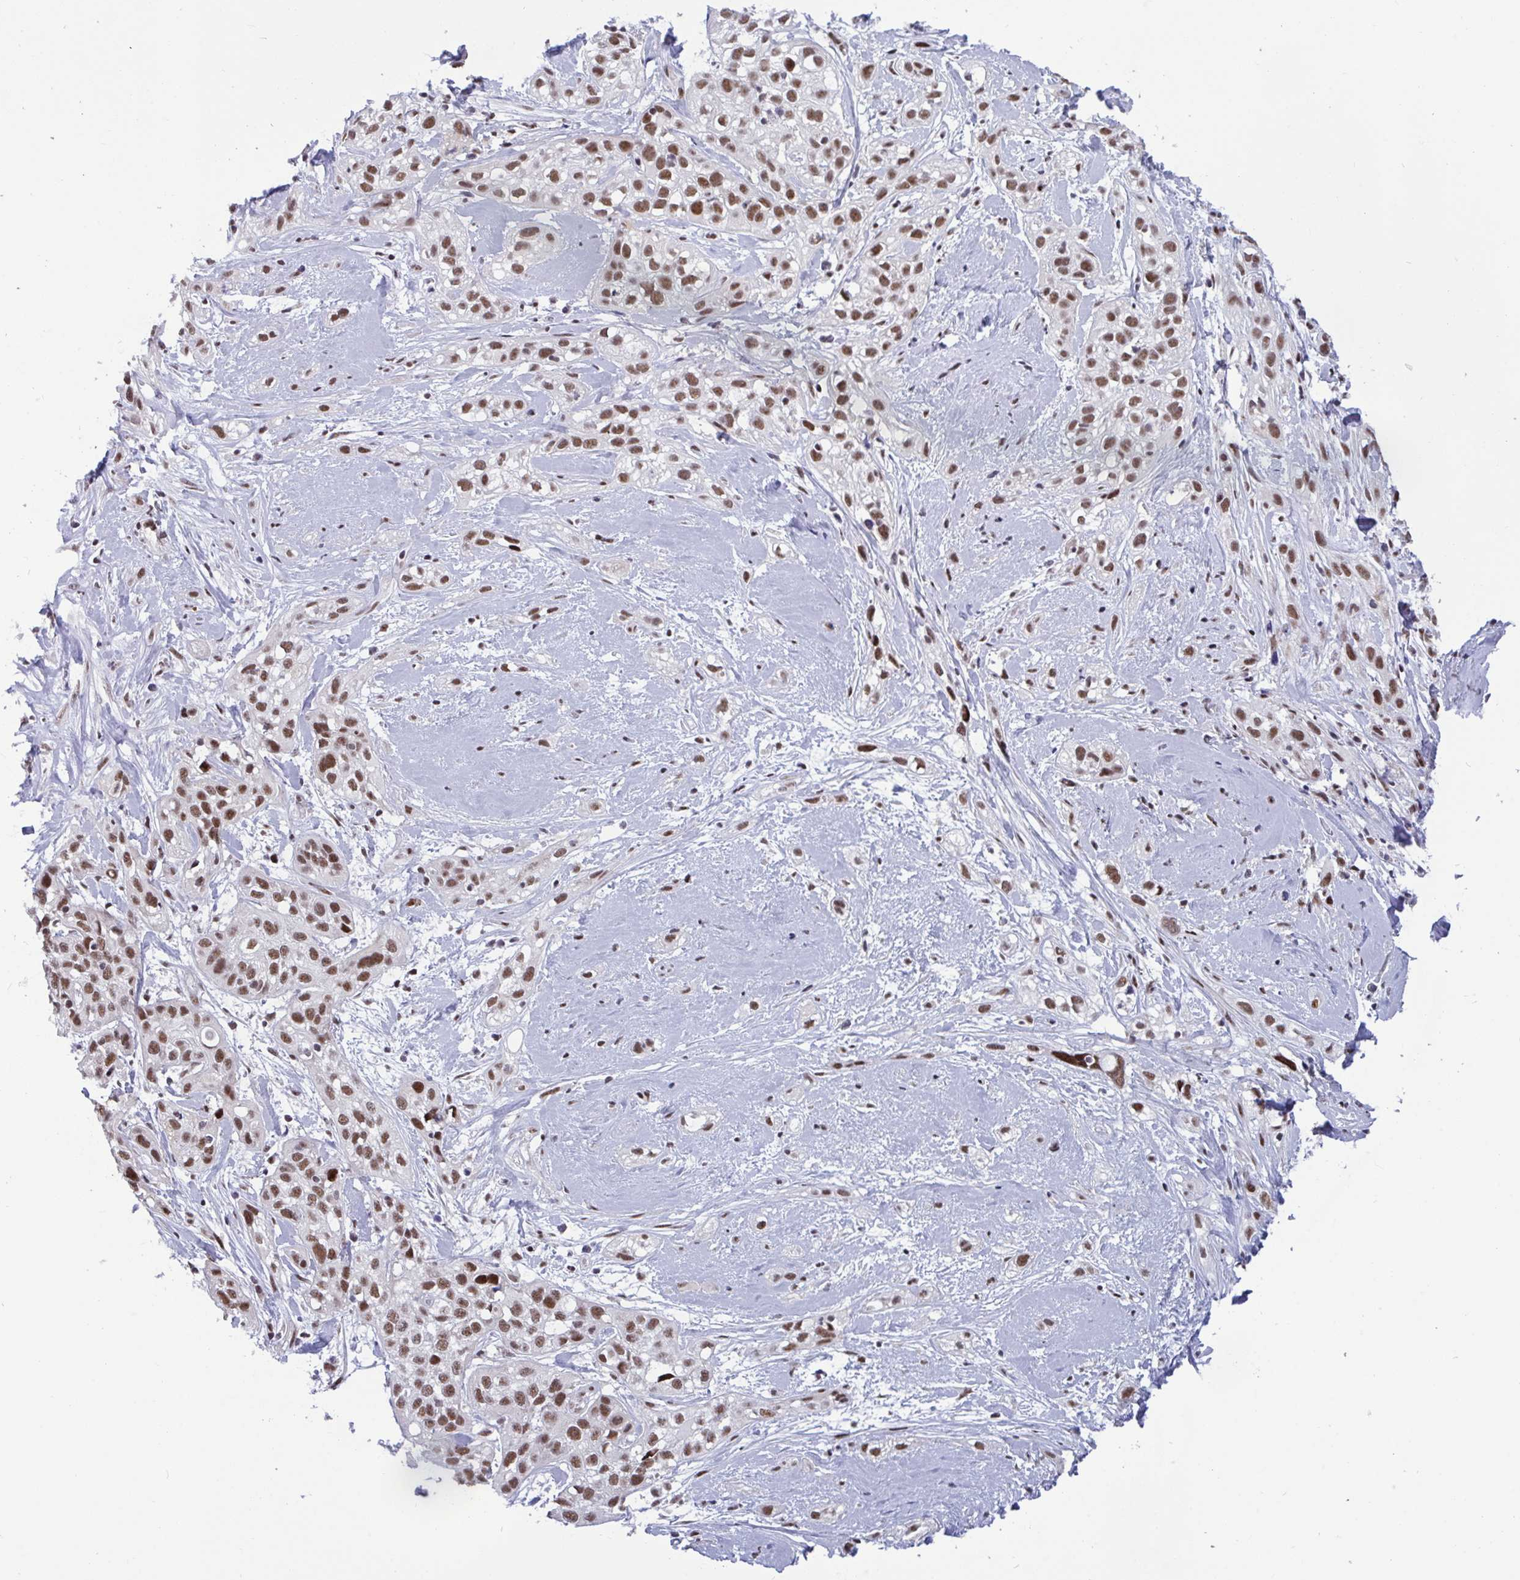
{"staining": {"intensity": "moderate", "quantity": ">75%", "location": "nuclear"}, "tissue": "skin cancer", "cell_type": "Tumor cells", "image_type": "cancer", "snomed": [{"axis": "morphology", "description": "Squamous cell carcinoma, NOS"}, {"axis": "topography", "description": "Skin"}], "caption": "Protein expression analysis of skin squamous cell carcinoma shows moderate nuclear expression in about >75% of tumor cells. (DAB (3,3'-diaminobenzidine) = brown stain, brightfield microscopy at high magnification).", "gene": "WBP11", "patient": {"sex": "male", "age": 82}}